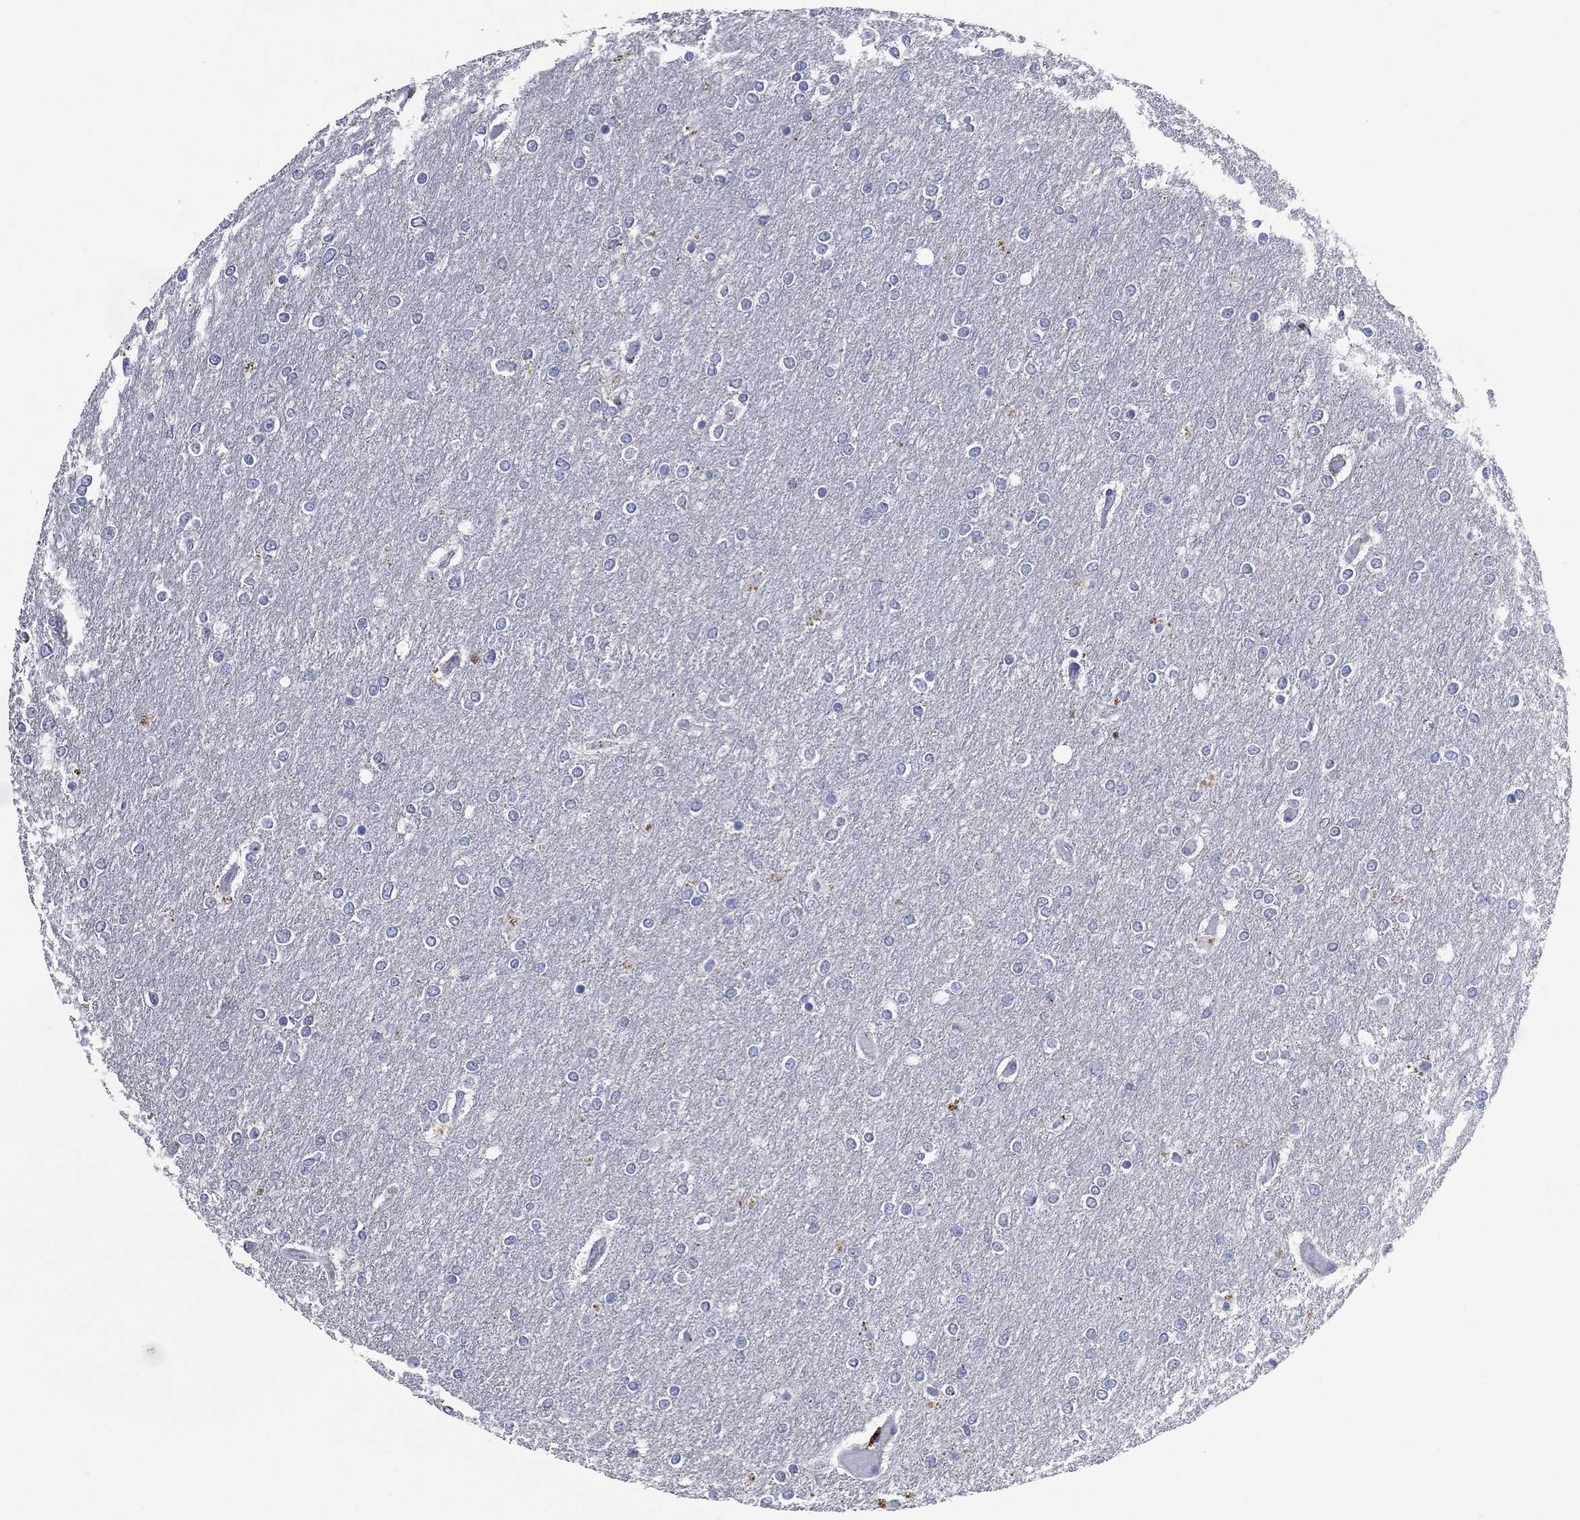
{"staining": {"intensity": "negative", "quantity": "none", "location": "none"}, "tissue": "glioma", "cell_type": "Tumor cells", "image_type": "cancer", "snomed": [{"axis": "morphology", "description": "Glioma, malignant, High grade"}, {"axis": "topography", "description": "Brain"}], "caption": "Malignant glioma (high-grade) was stained to show a protein in brown. There is no significant expression in tumor cells. Nuclei are stained in blue.", "gene": "FSCN2", "patient": {"sex": "female", "age": 61}}